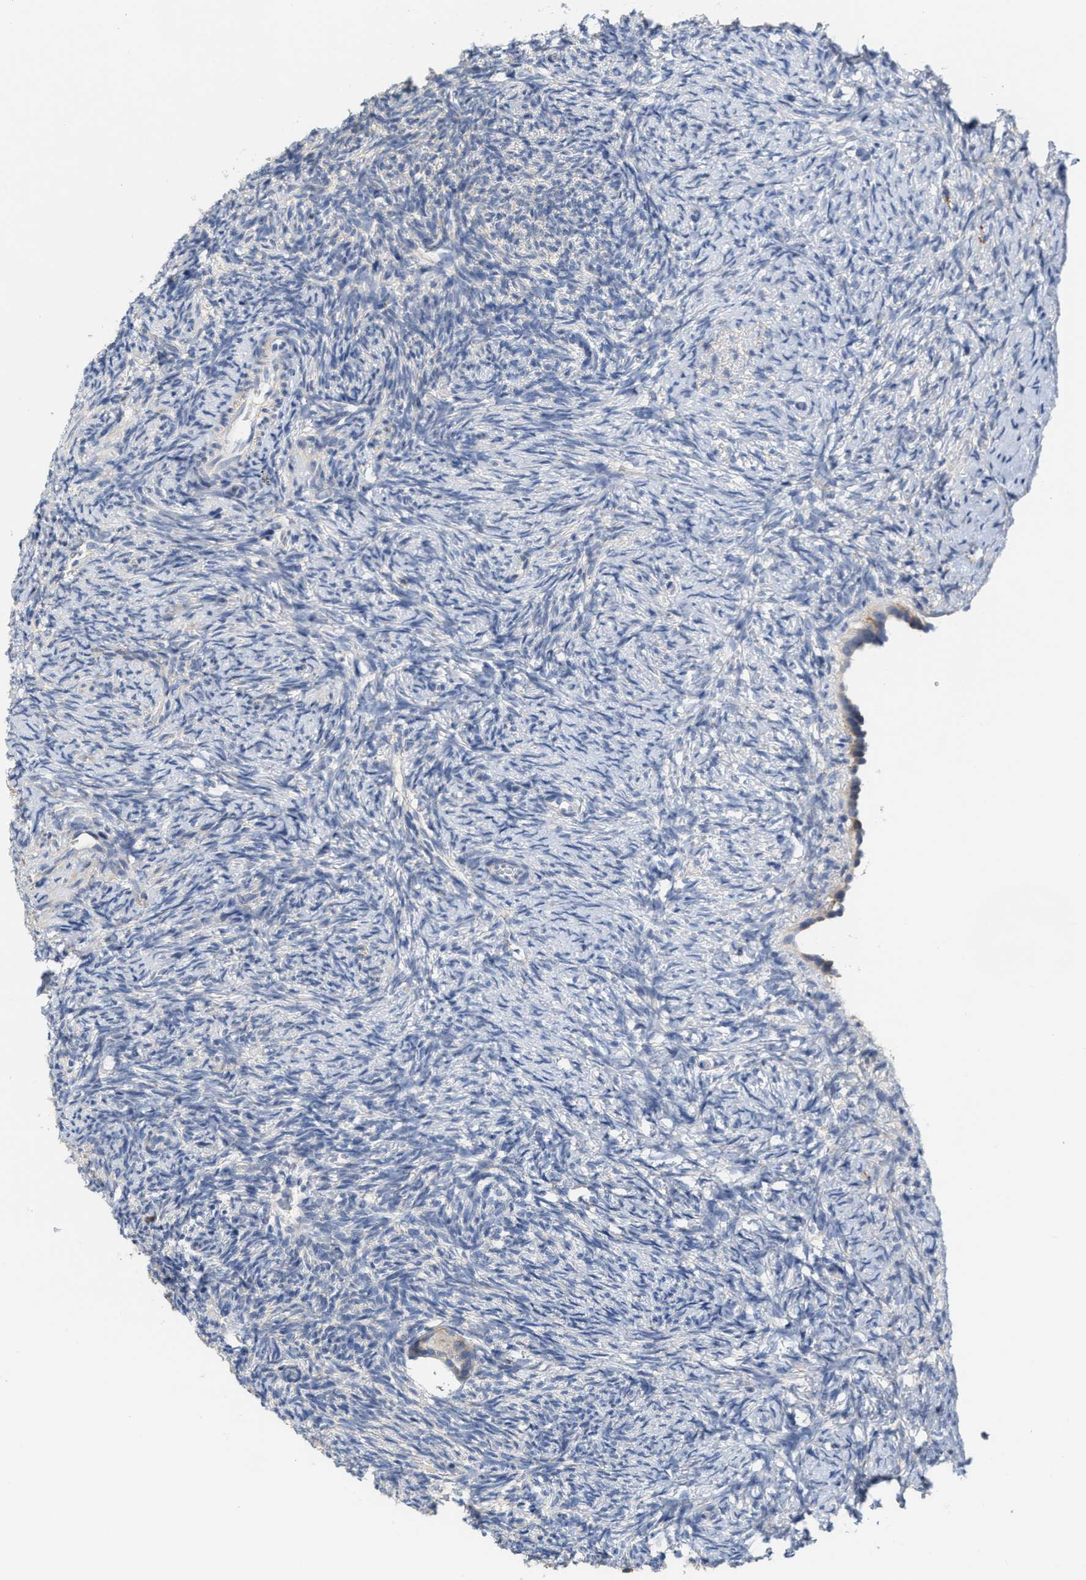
{"staining": {"intensity": "weak", "quantity": "25%-75%", "location": "cytoplasmic/membranous"}, "tissue": "ovary", "cell_type": "Follicle cells", "image_type": "normal", "snomed": [{"axis": "morphology", "description": "Normal tissue, NOS"}, {"axis": "topography", "description": "Ovary"}], "caption": "Unremarkable ovary reveals weak cytoplasmic/membranous expression in approximately 25%-75% of follicle cells, visualized by immunohistochemistry. (Brightfield microscopy of DAB IHC at high magnification).", "gene": "RYR2", "patient": {"sex": "female", "age": 41}}